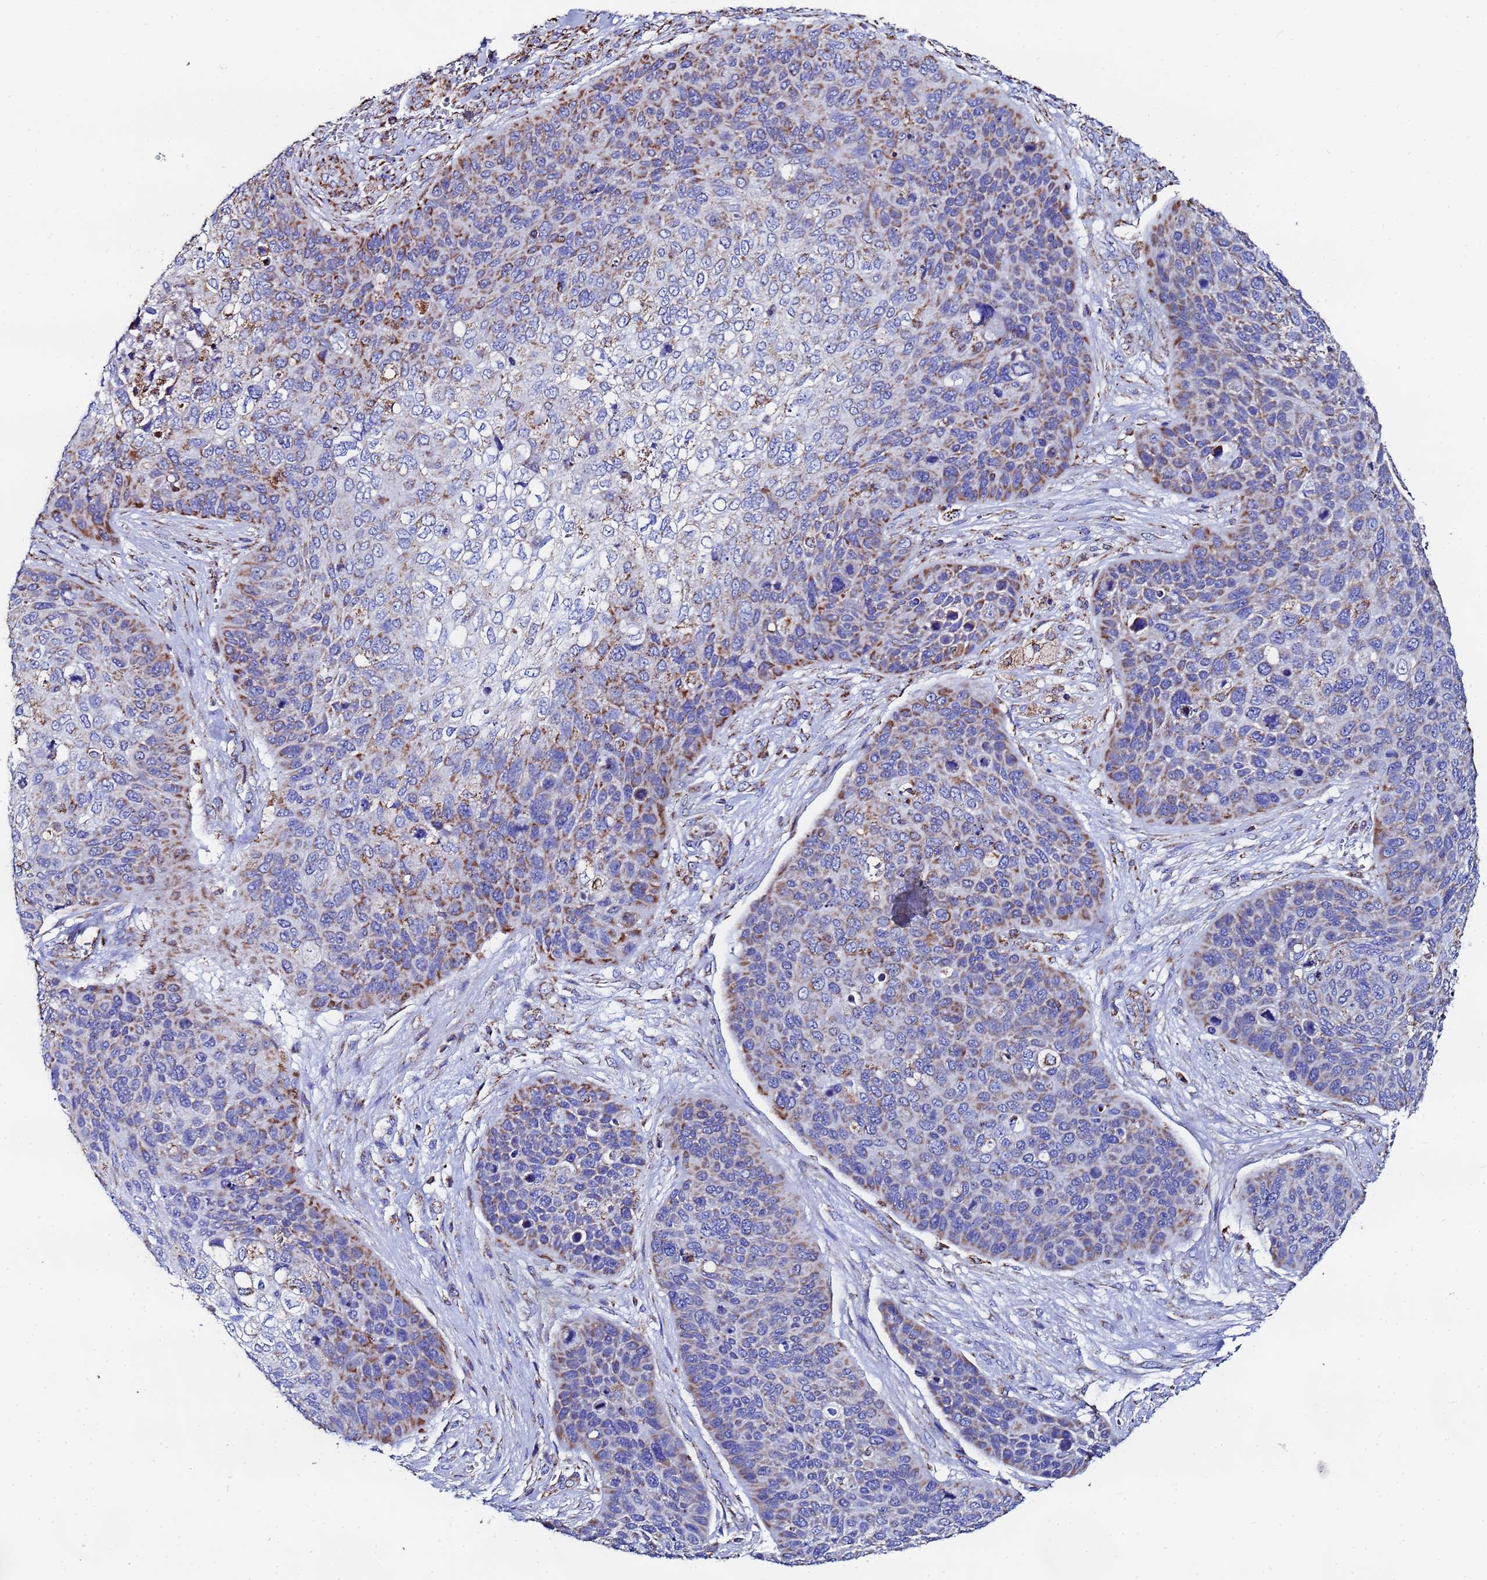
{"staining": {"intensity": "moderate", "quantity": ">75%", "location": "cytoplasmic/membranous"}, "tissue": "skin cancer", "cell_type": "Tumor cells", "image_type": "cancer", "snomed": [{"axis": "morphology", "description": "Basal cell carcinoma"}, {"axis": "topography", "description": "Skin"}], "caption": "There is medium levels of moderate cytoplasmic/membranous staining in tumor cells of basal cell carcinoma (skin), as demonstrated by immunohistochemical staining (brown color).", "gene": "GLUD1", "patient": {"sex": "female", "age": 74}}